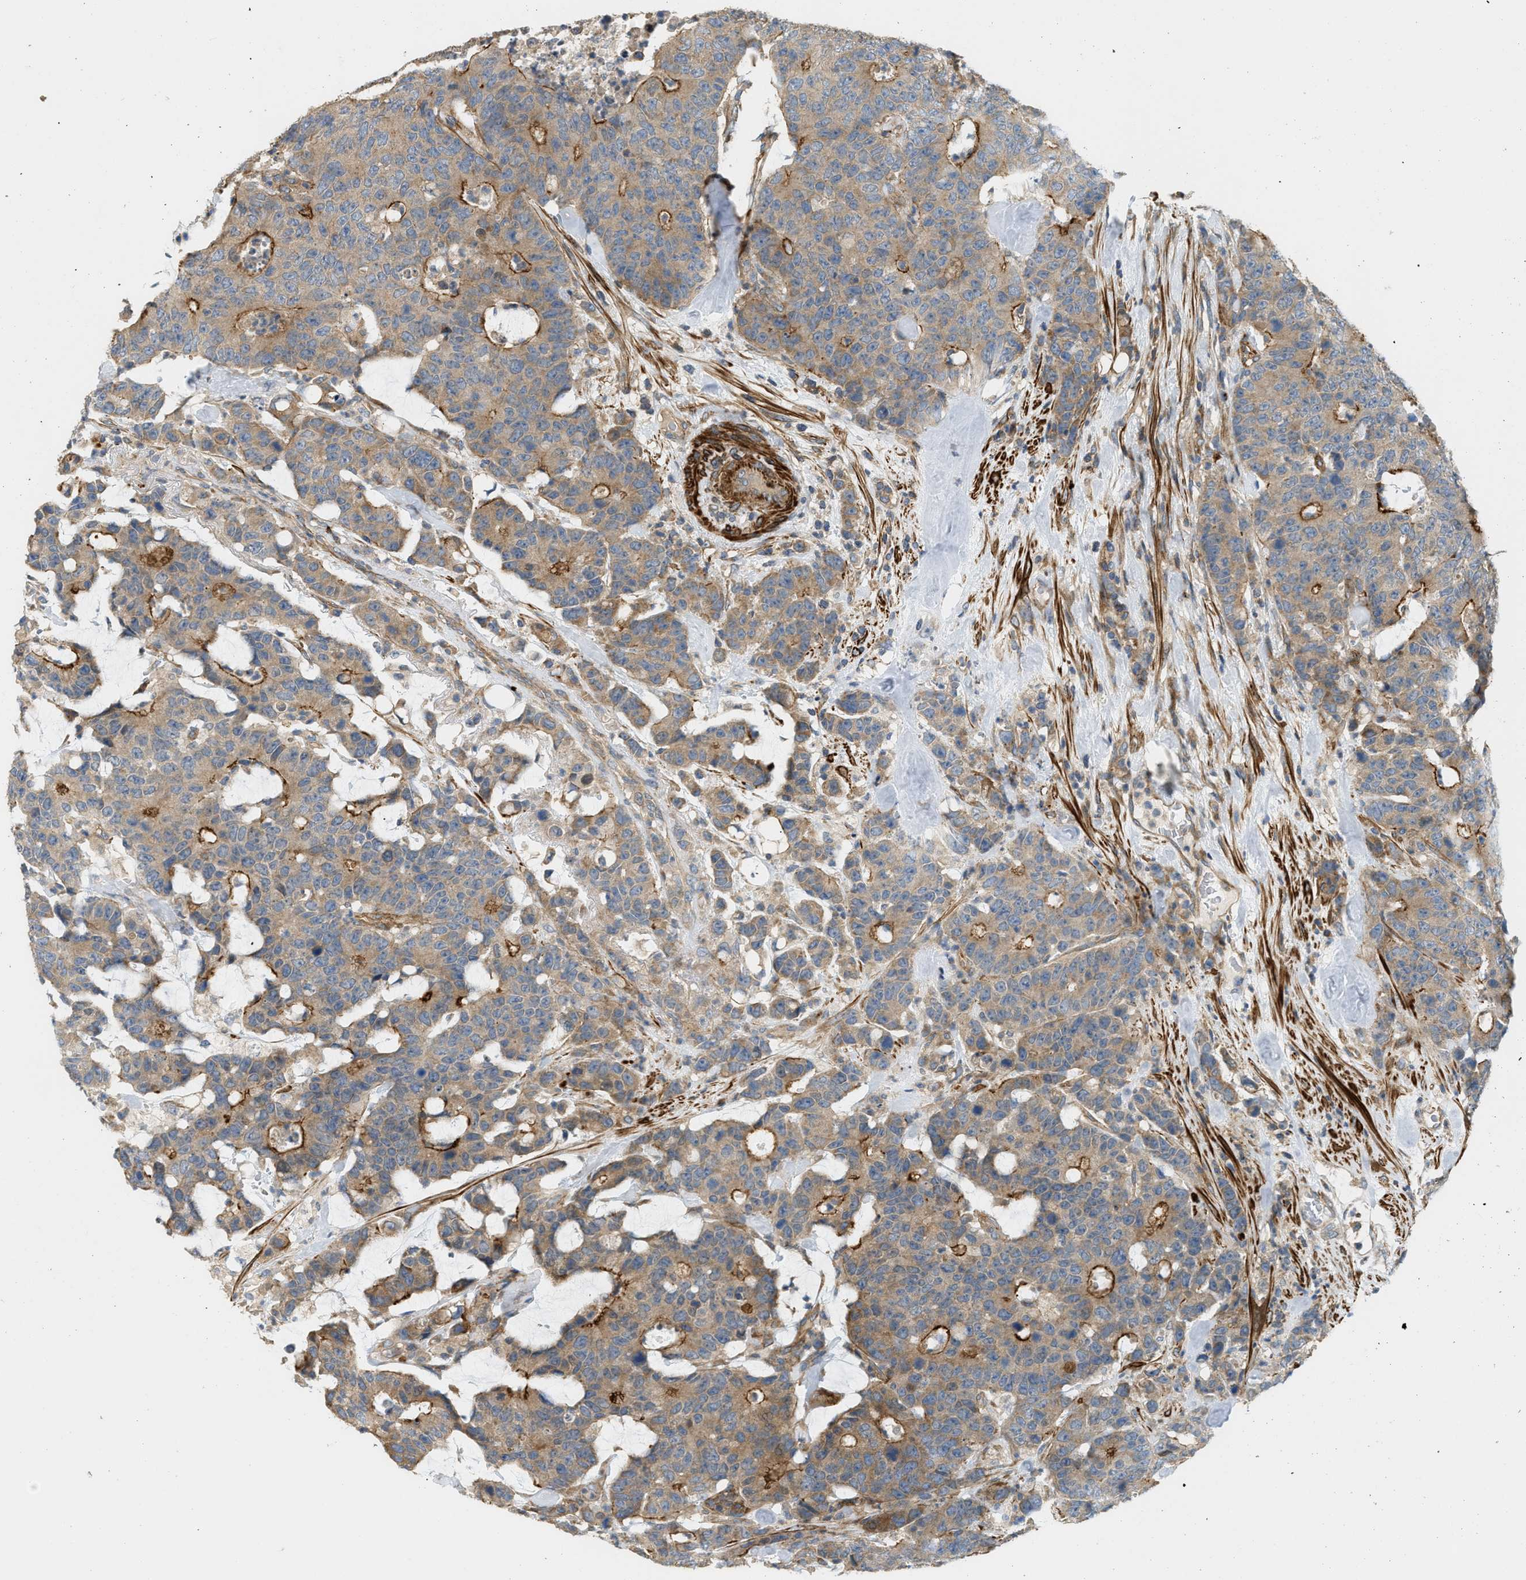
{"staining": {"intensity": "moderate", "quantity": ">75%", "location": "cytoplasmic/membranous"}, "tissue": "colorectal cancer", "cell_type": "Tumor cells", "image_type": "cancer", "snomed": [{"axis": "morphology", "description": "Adenocarcinoma, NOS"}, {"axis": "topography", "description": "Colon"}], "caption": "Tumor cells display medium levels of moderate cytoplasmic/membranous positivity in about >75% of cells in human colorectal cancer. The protein is stained brown, and the nuclei are stained in blue (DAB IHC with brightfield microscopy, high magnification).", "gene": "BTN3A2", "patient": {"sex": "female", "age": 86}}